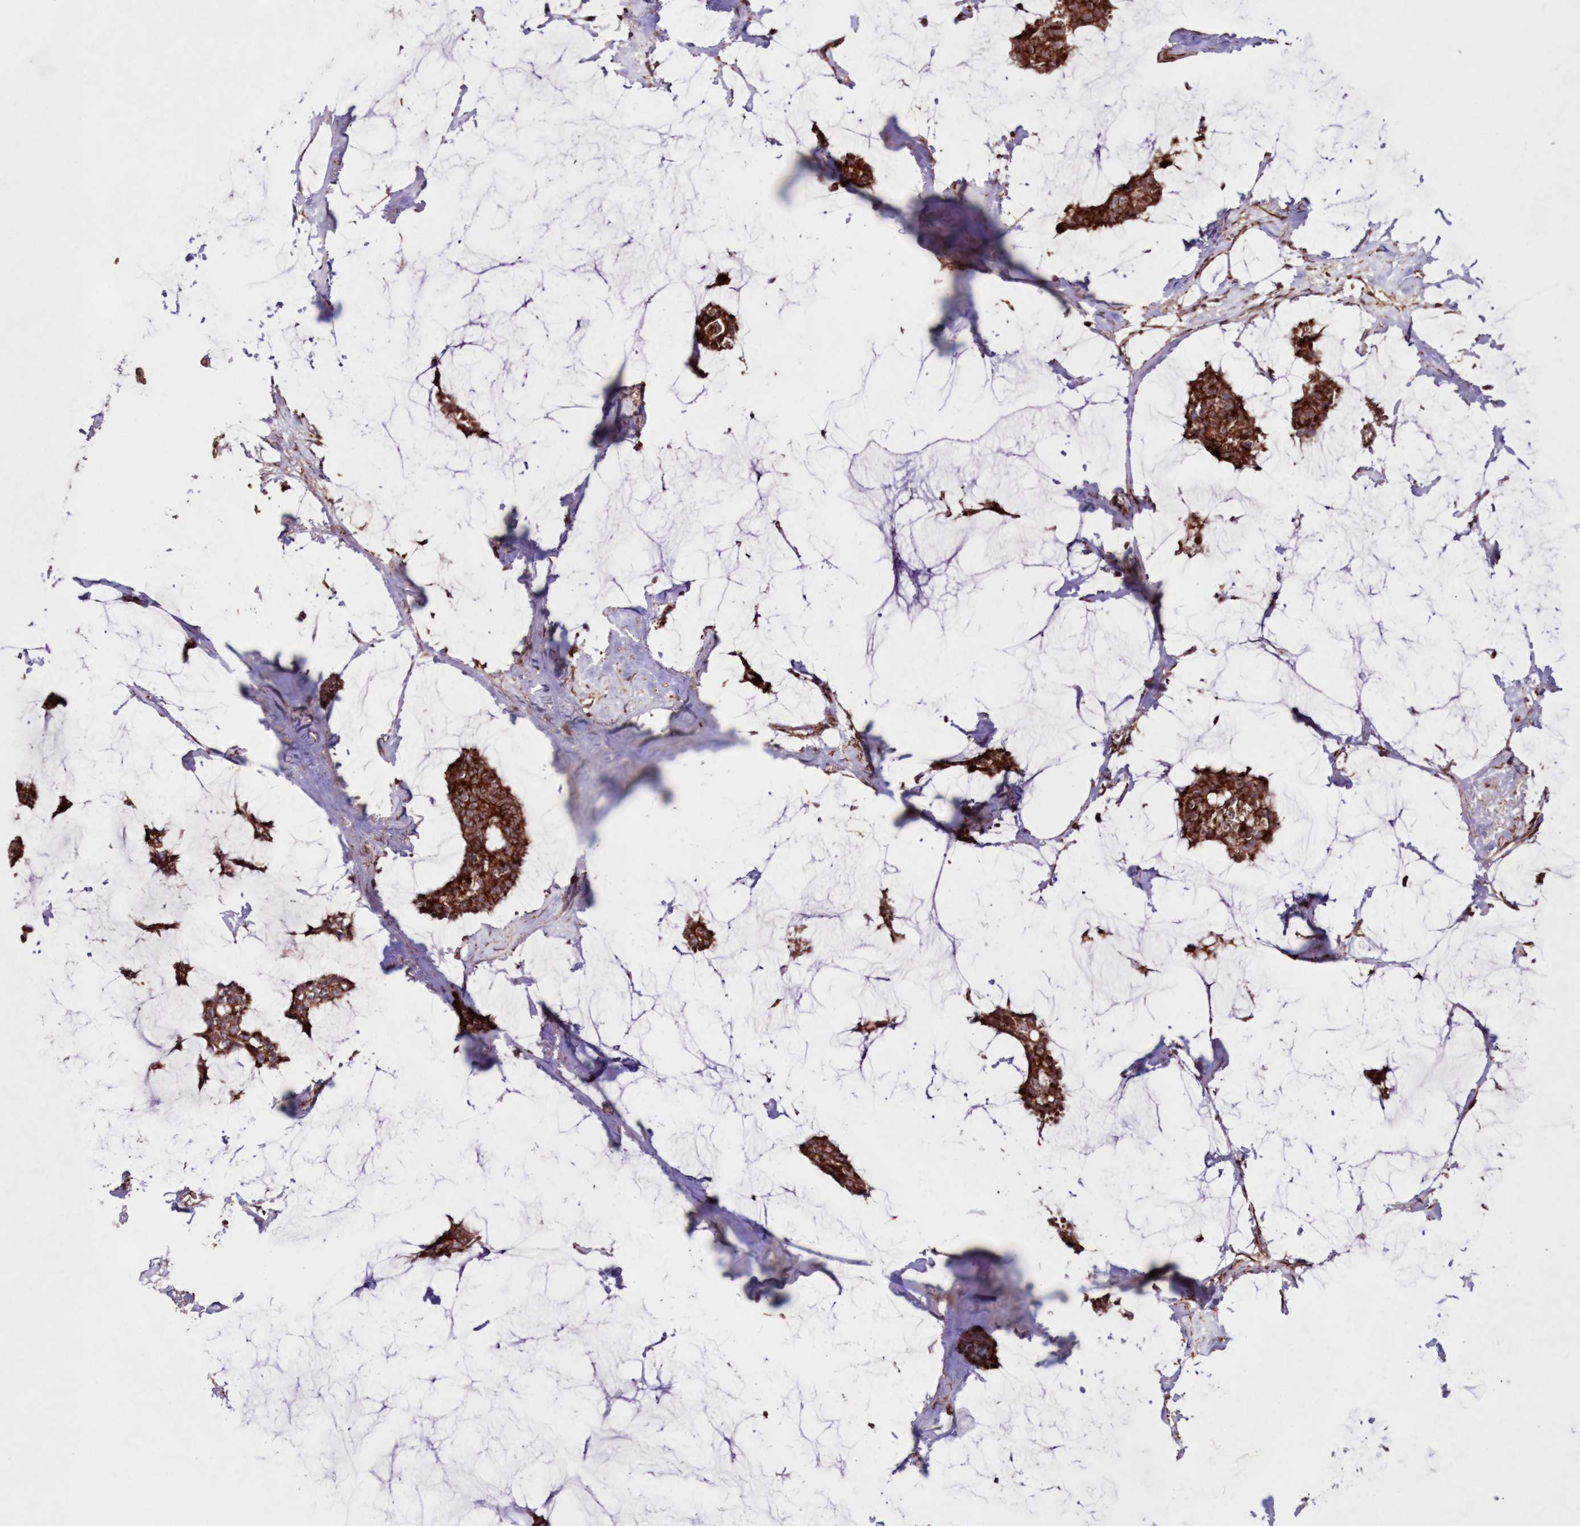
{"staining": {"intensity": "strong", "quantity": ">75%", "location": "cytoplasmic/membranous"}, "tissue": "breast cancer", "cell_type": "Tumor cells", "image_type": "cancer", "snomed": [{"axis": "morphology", "description": "Duct carcinoma"}, {"axis": "topography", "description": "Breast"}], "caption": "Breast cancer (intraductal carcinoma) was stained to show a protein in brown. There is high levels of strong cytoplasmic/membranous expression in about >75% of tumor cells.", "gene": "HADHB", "patient": {"sex": "female", "age": 93}}